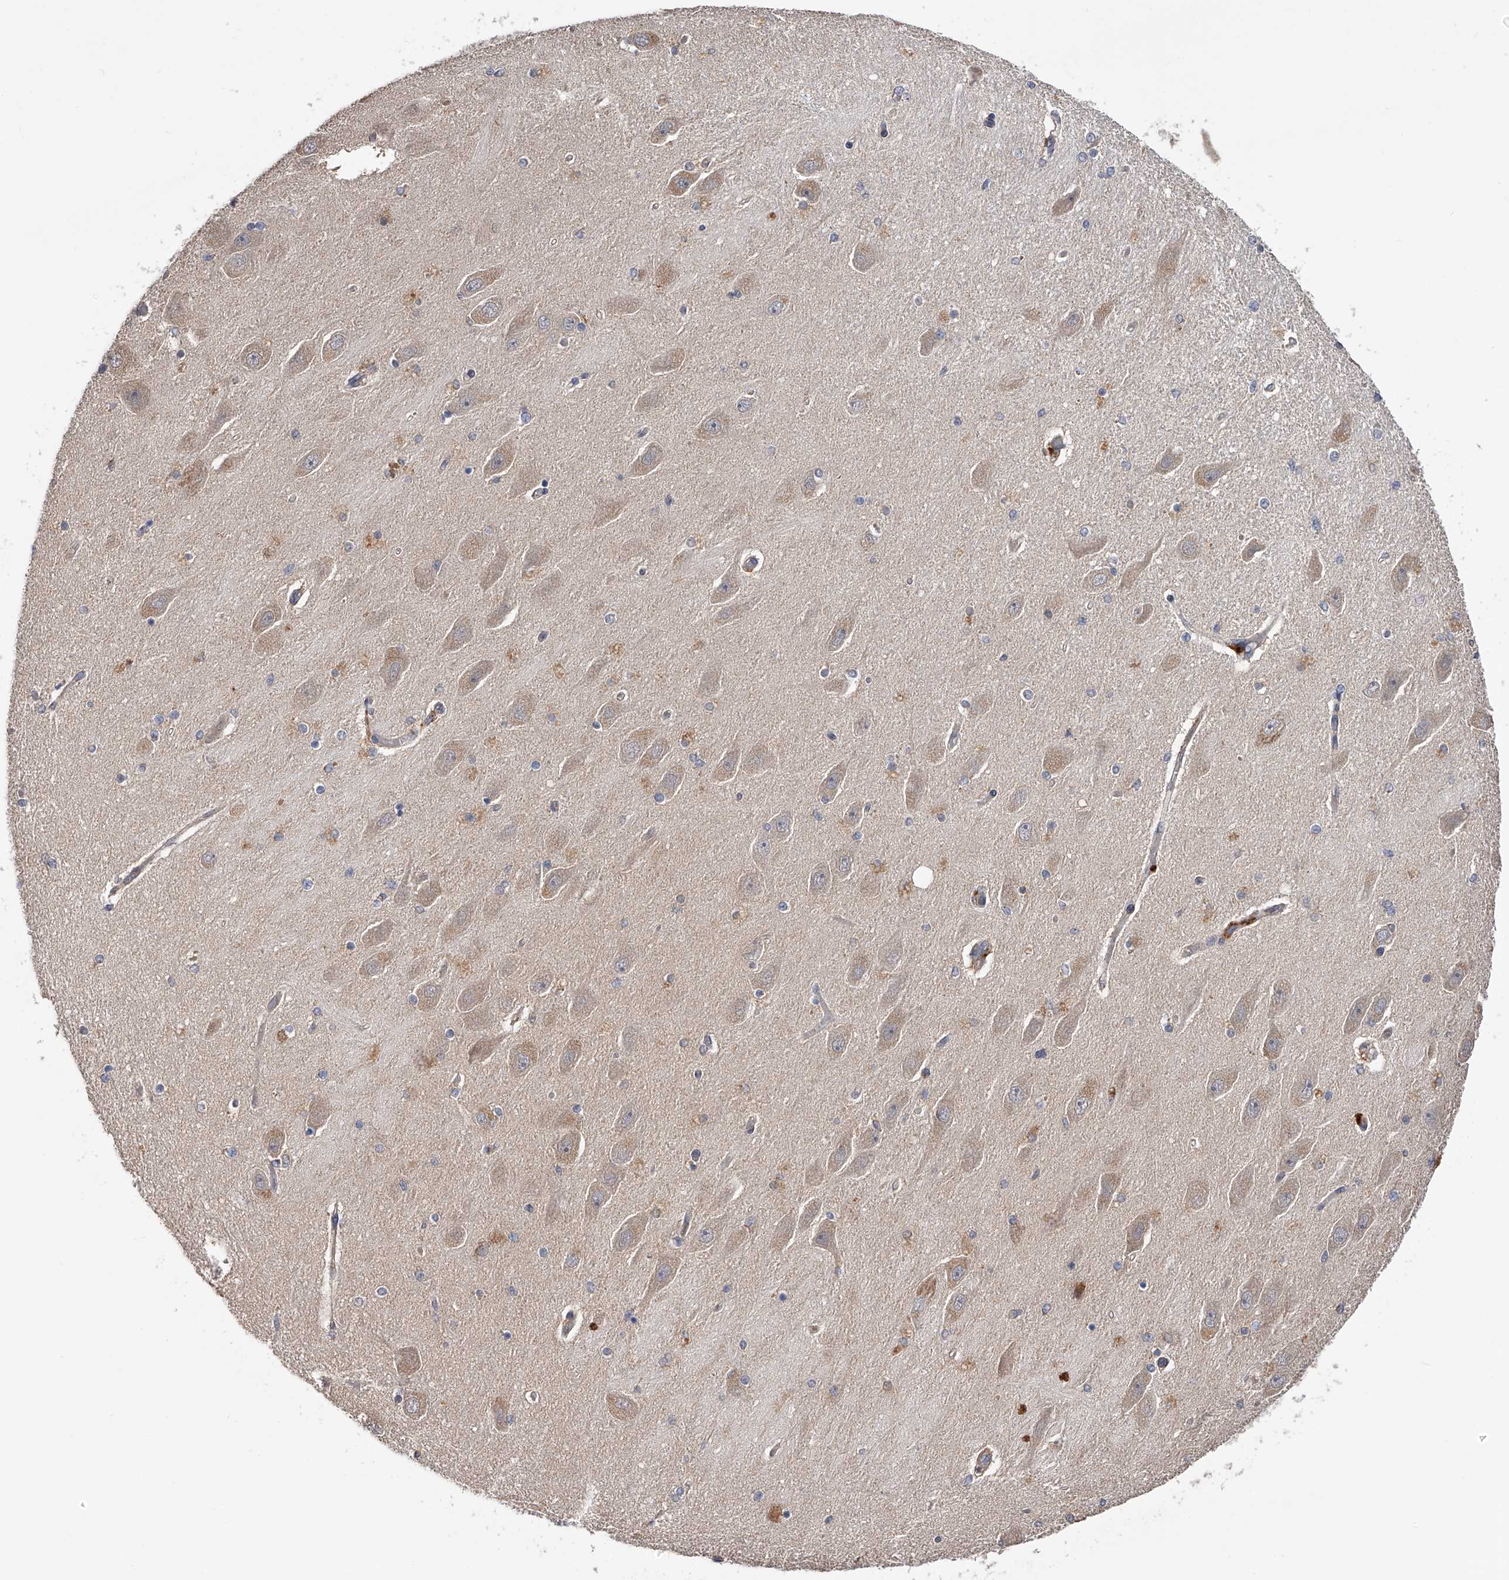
{"staining": {"intensity": "negative", "quantity": "none", "location": "none"}, "tissue": "hippocampus", "cell_type": "Glial cells", "image_type": "normal", "snomed": [{"axis": "morphology", "description": "Normal tissue, NOS"}, {"axis": "topography", "description": "Hippocampus"}], "caption": "Immunohistochemical staining of unremarkable hippocampus displays no significant positivity in glial cells.", "gene": "CFAP298", "patient": {"sex": "female", "age": 54}}